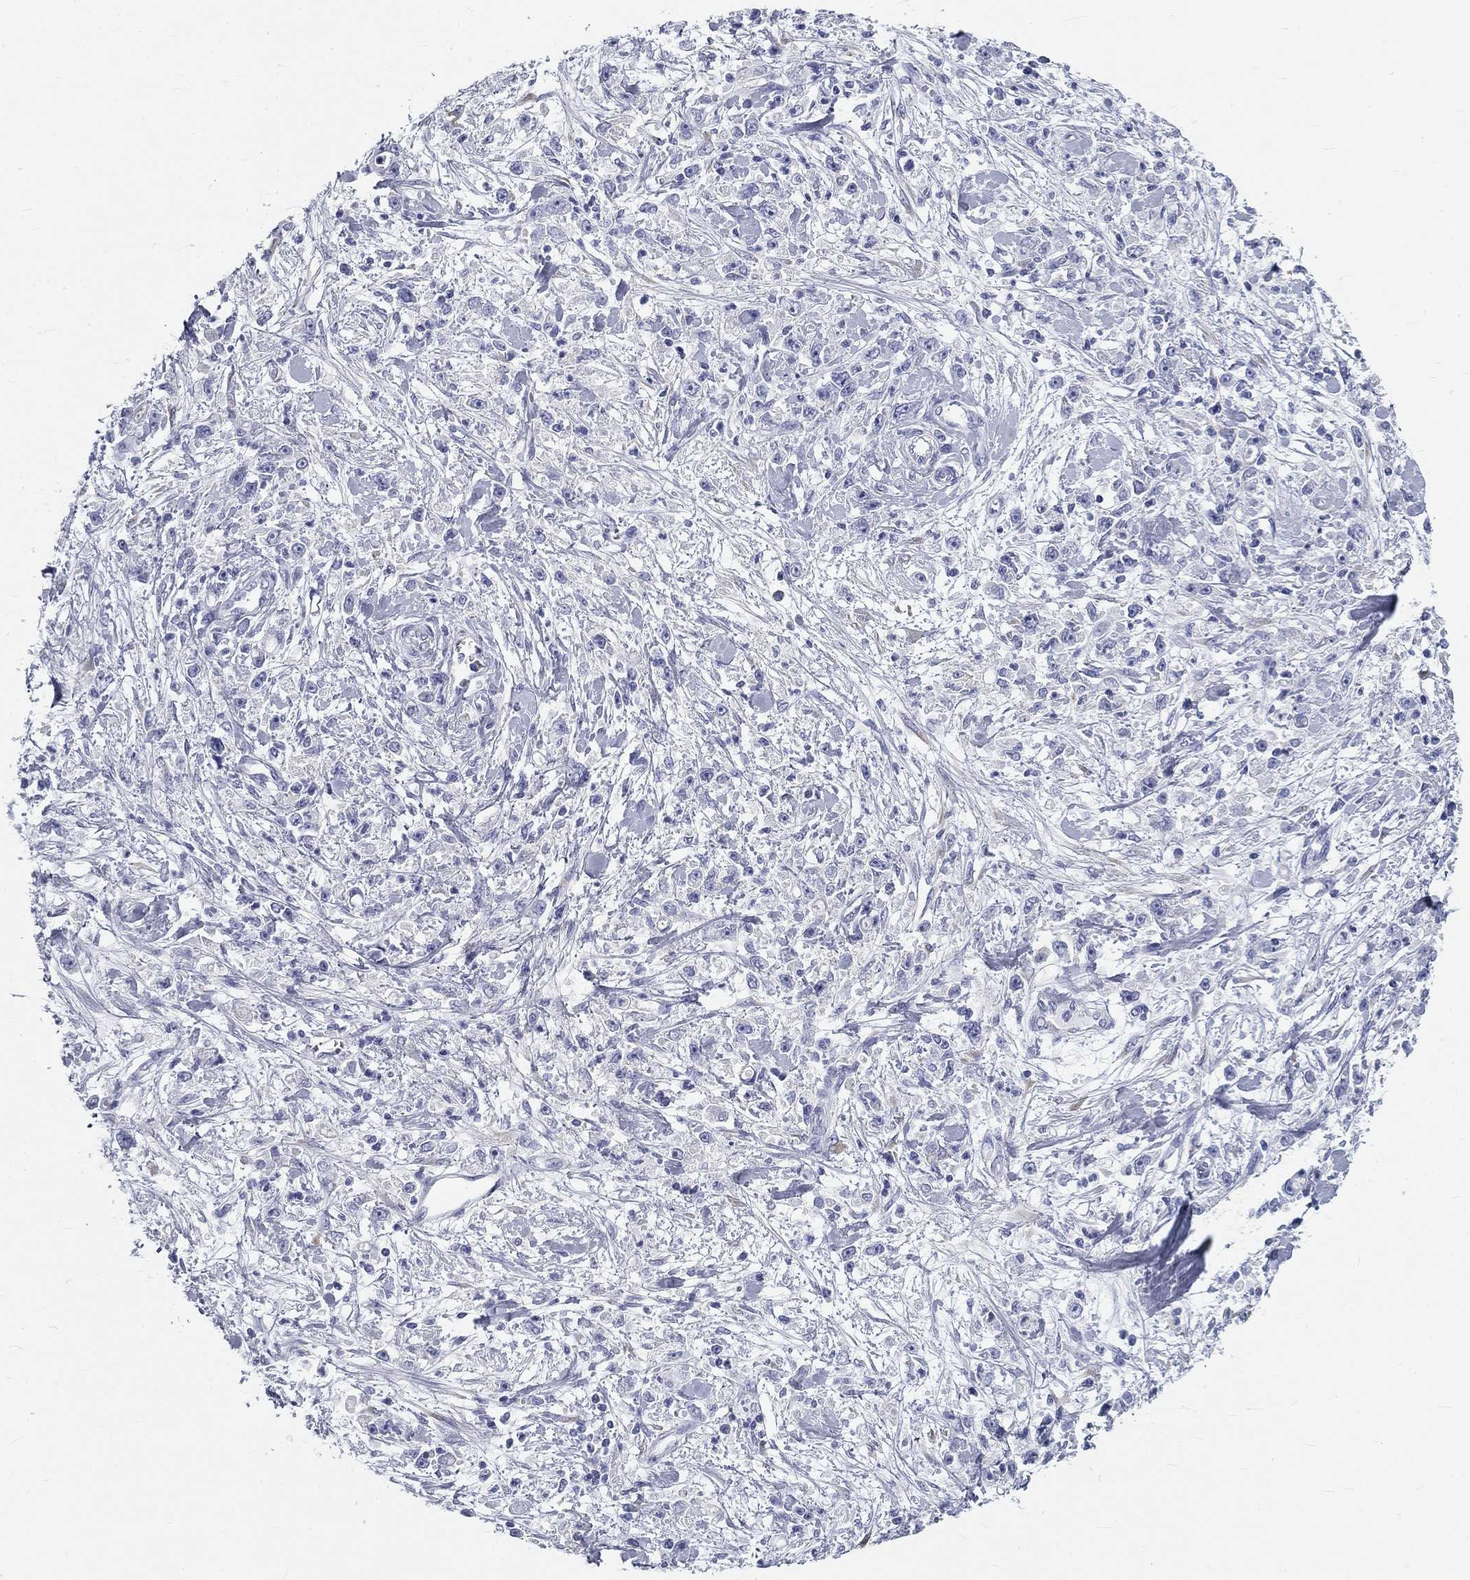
{"staining": {"intensity": "negative", "quantity": "none", "location": "none"}, "tissue": "stomach cancer", "cell_type": "Tumor cells", "image_type": "cancer", "snomed": [{"axis": "morphology", "description": "Adenocarcinoma, NOS"}, {"axis": "topography", "description": "Stomach"}], "caption": "DAB (3,3'-diaminobenzidine) immunohistochemical staining of stomach cancer (adenocarcinoma) exhibits no significant staining in tumor cells.", "gene": "GALNTL5", "patient": {"sex": "female", "age": 59}}